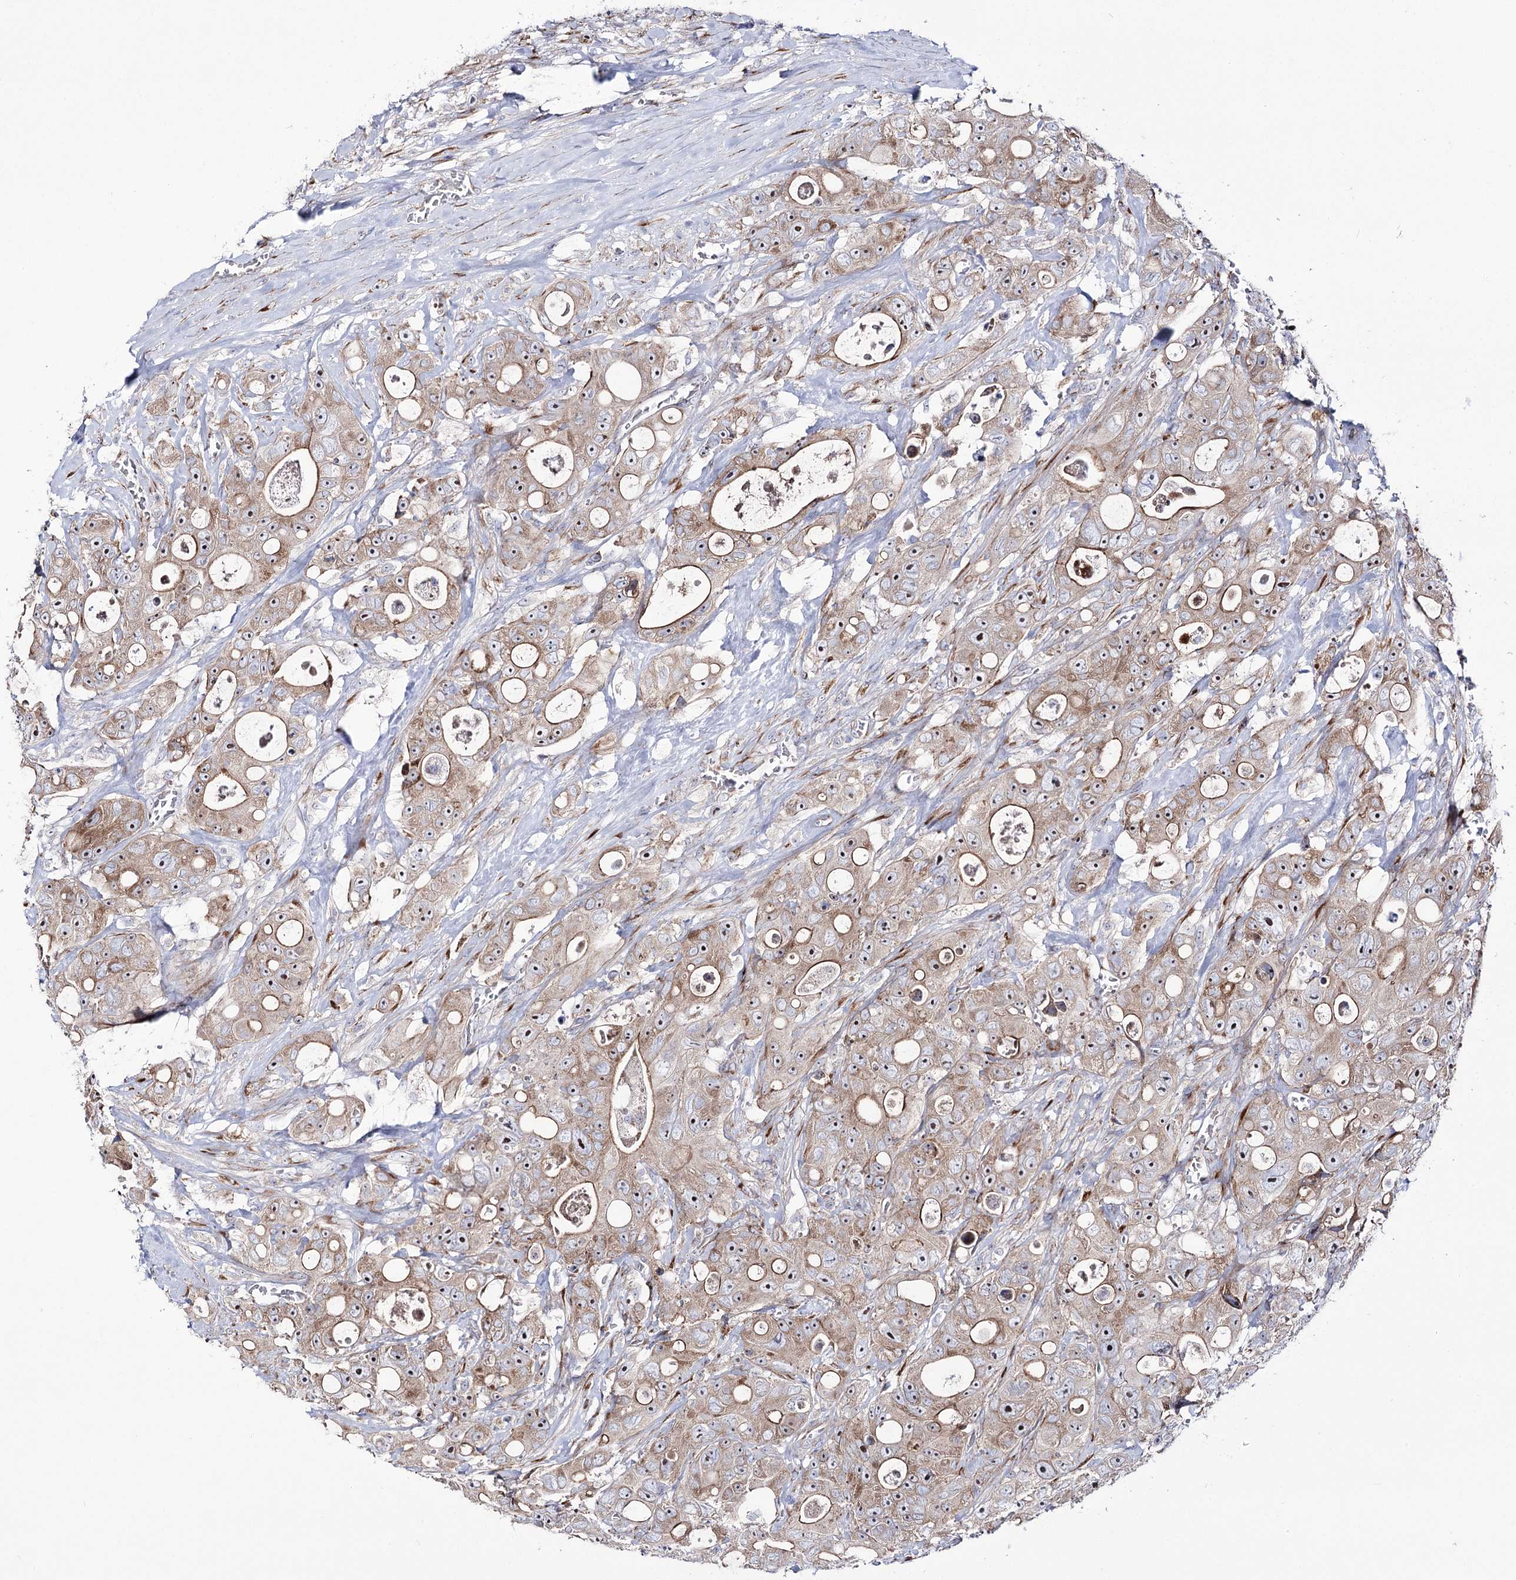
{"staining": {"intensity": "moderate", "quantity": ">75%", "location": "cytoplasmic/membranous,nuclear"}, "tissue": "colorectal cancer", "cell_type": "Tumor cells", "image_type": "cancer", "snomed": [{"axis": "morphology", "description": "Adenocarcinoma, NOS"}, {"axis": "topography", "description": "Colon"}], "caption": "Colorectal cancer stained with a brown dye exhibits moderate cytoplasmic/membranous and nuclear positive expression in about >75% of tumor cells.", "gene": "METTL5", "patient": {"sex": "female", "age": 46}}